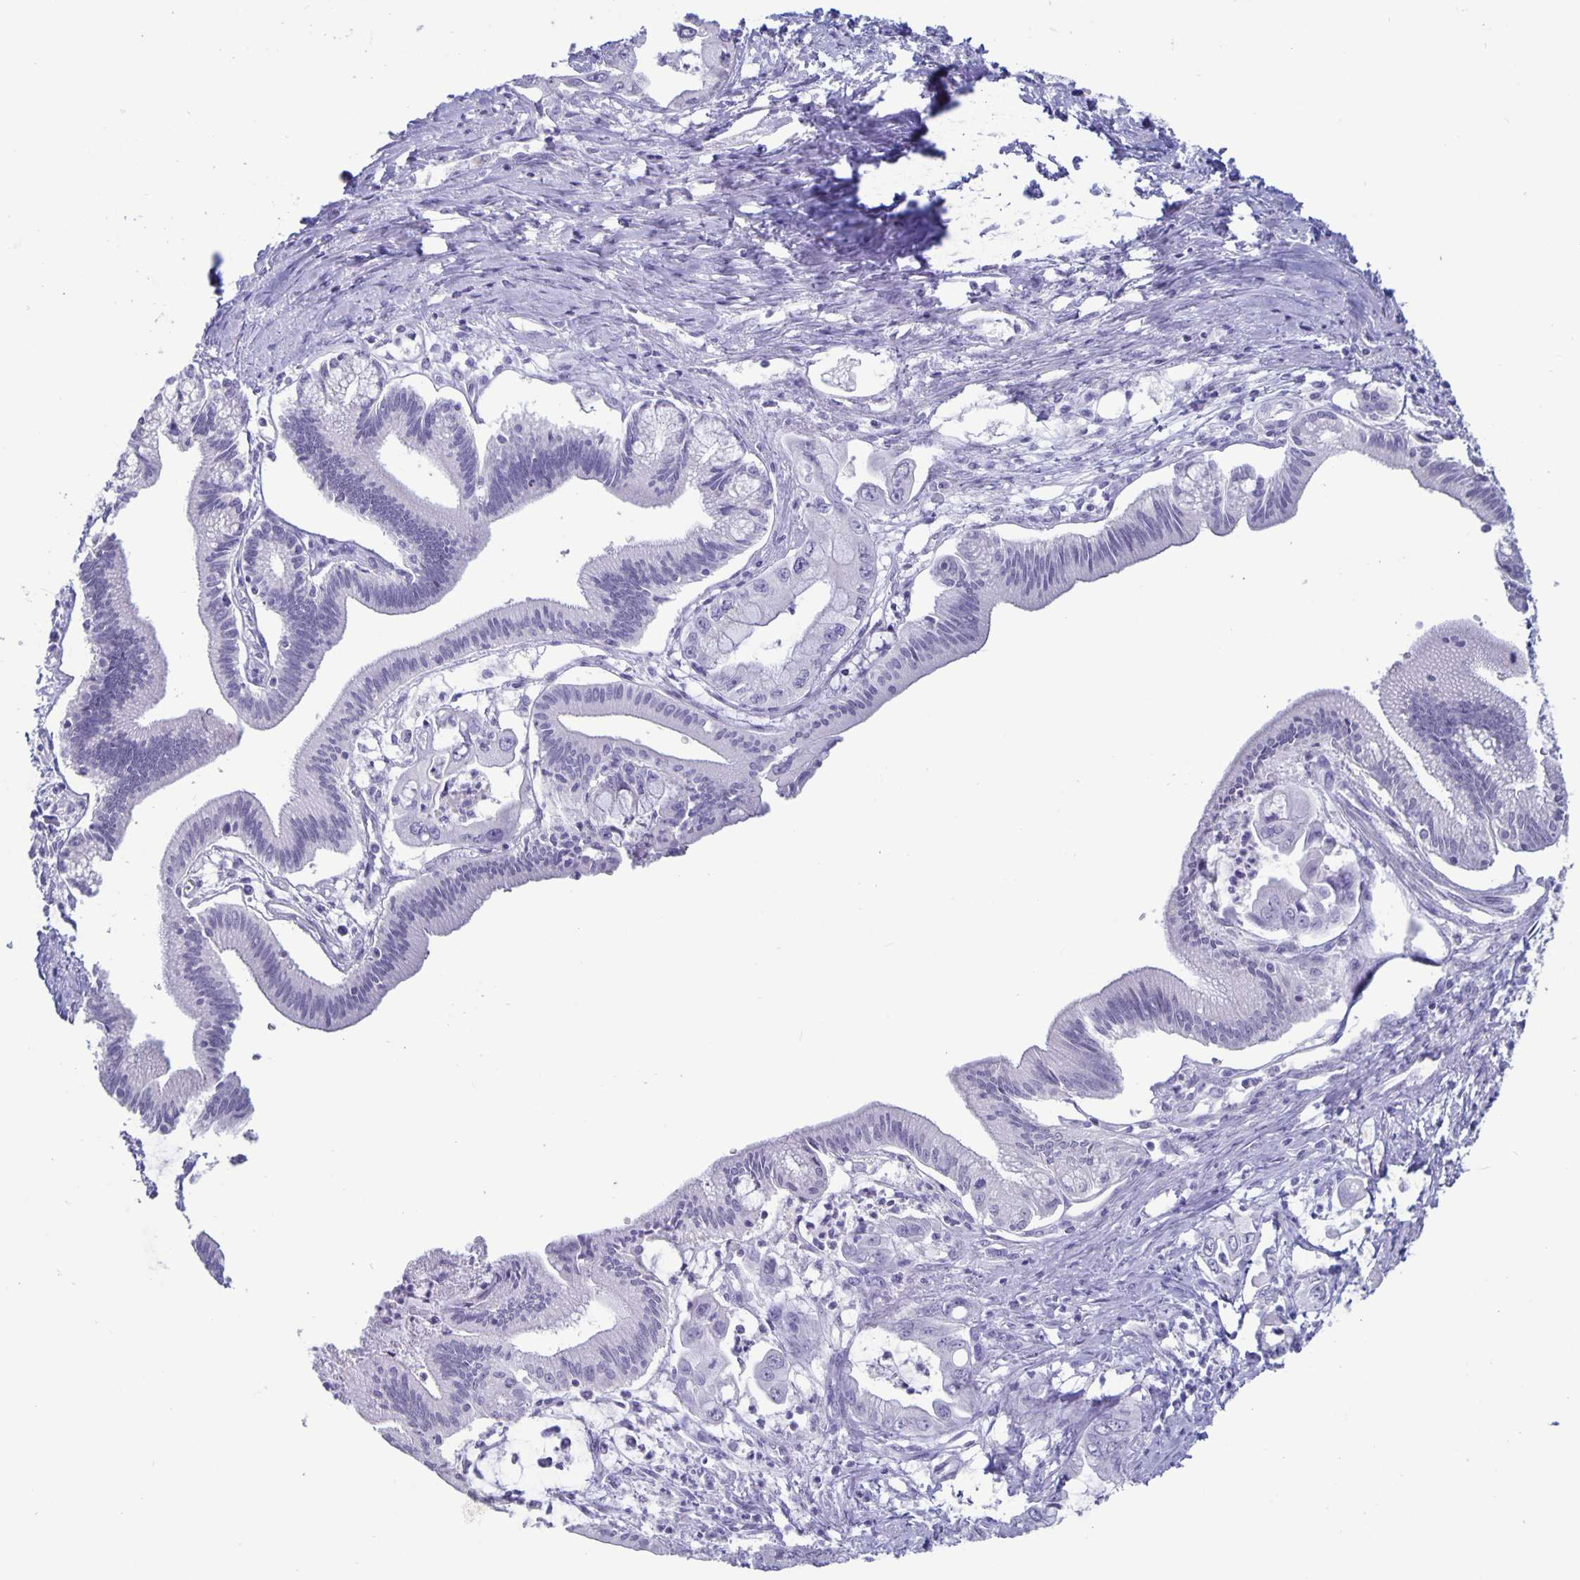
{"staining": {"intensity": "negative", "quantity": "none", "location": "none"}, "tissue": "pancreatic cancer", "cell_type": "Tumor cells", "image_type": "cancer", "snomed": [{"axis": "morphology", "description": "Adenocarcinoma, NOS"}, {"axis": "topography", "description": "Pancreas"}], "caption": "Tumor cells show no significant expression in adenocarcinoma (pancreatic).", "gene": "BPIFA3", "patient": {"sex": "male", "age": 61}}